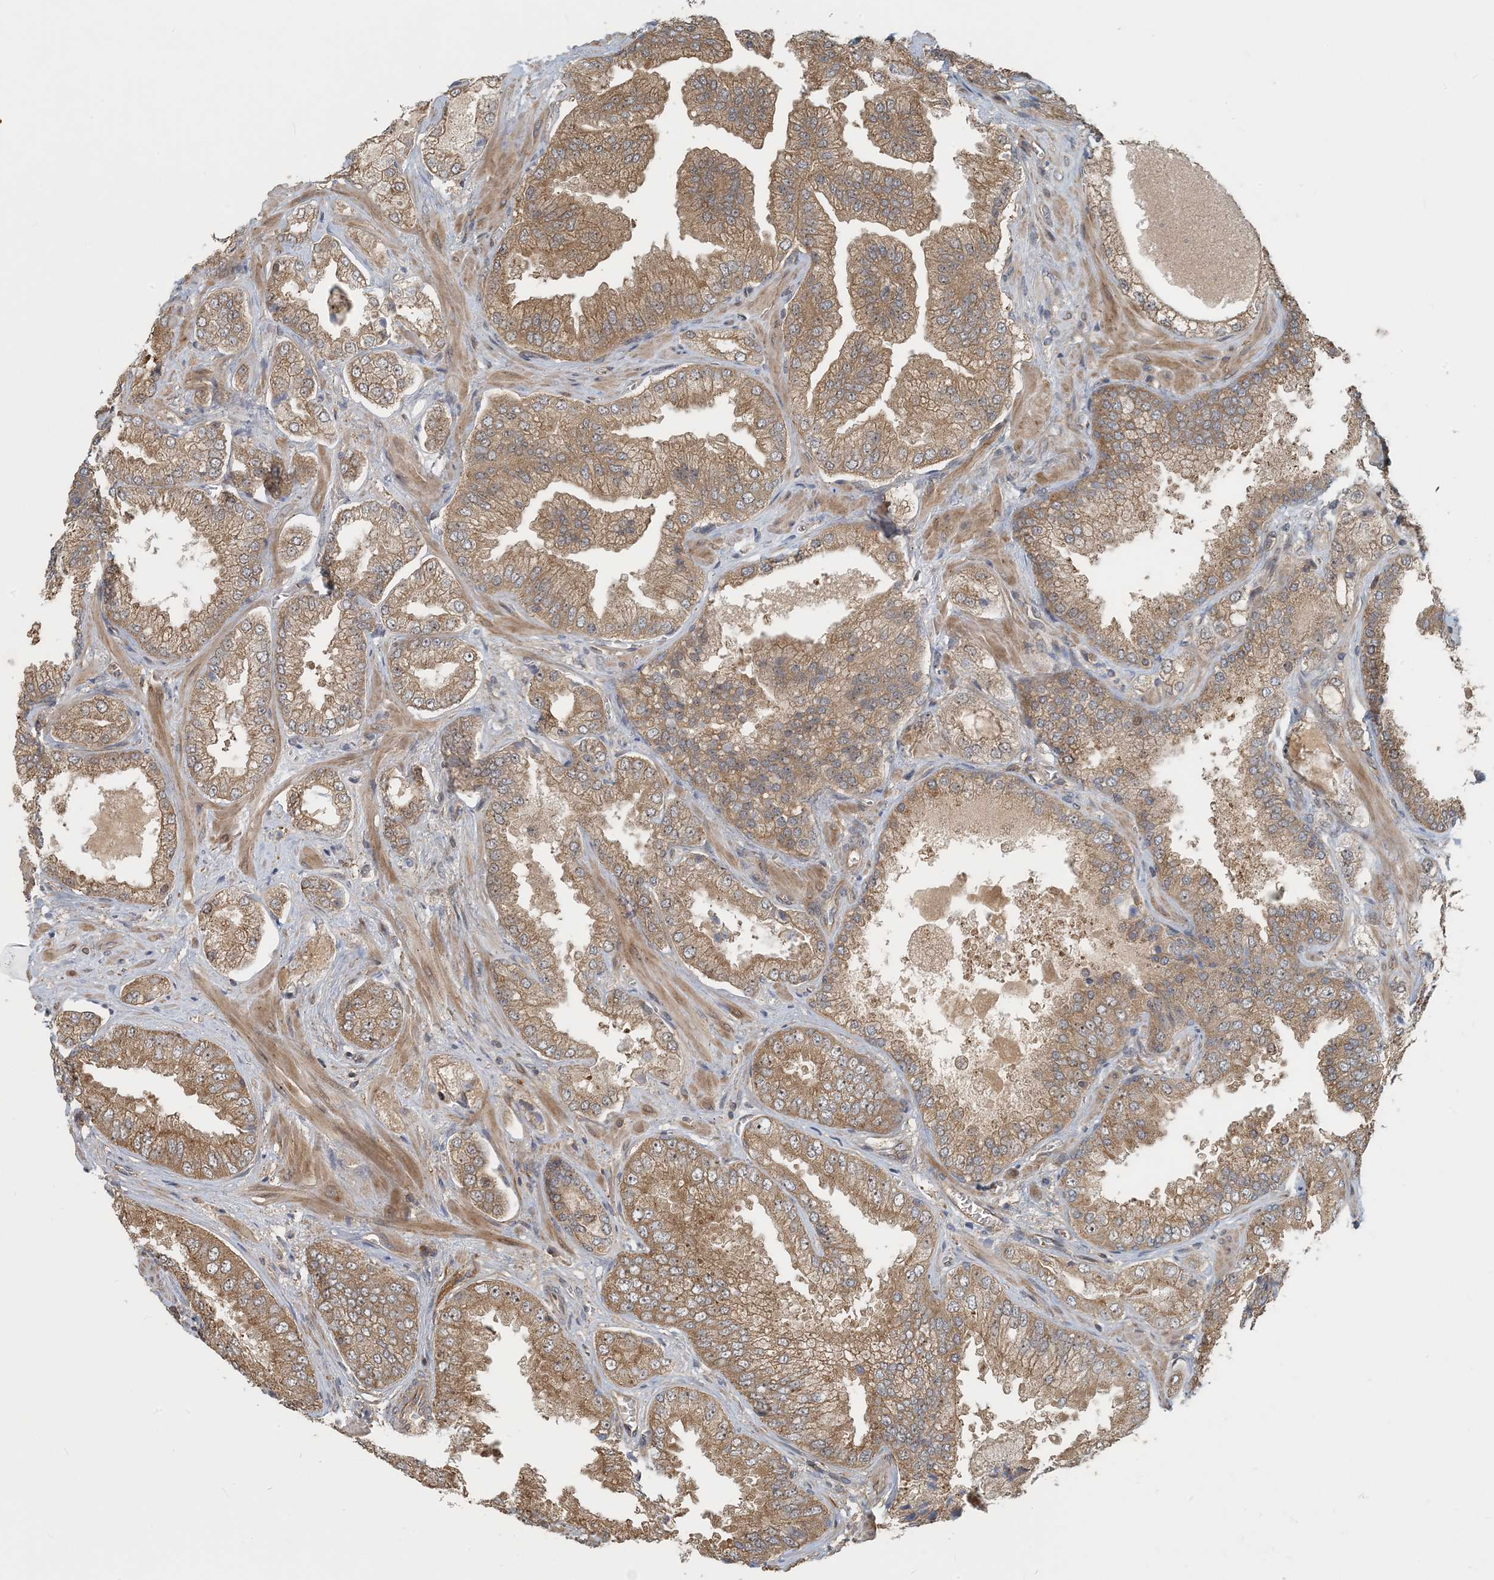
{"staining": {"intensity": "moderate", "quantity": ">75%", "location": "cytoplasmic/membranous"}, "tissue": "prostate cancer", "cell_type": "Tumor cells", "image_type": "cancer", "snomed": [{"axis": "morphology", "description": "Adenocarcinoma, High grade"}, {"axis": "topography", "description": "Prostate"}], "caption": "The micrograph shows staining of adenocarcinoma (high-grade) (prostate), revealing moderate cytoplasmic/membranous protein expression (brown color) within tumor cells. The protein of interest is shown in brown color, while the nuclei are stained blue.", "gene": "ZBTB3", "patient": {"sex": "male", "age": 58}}